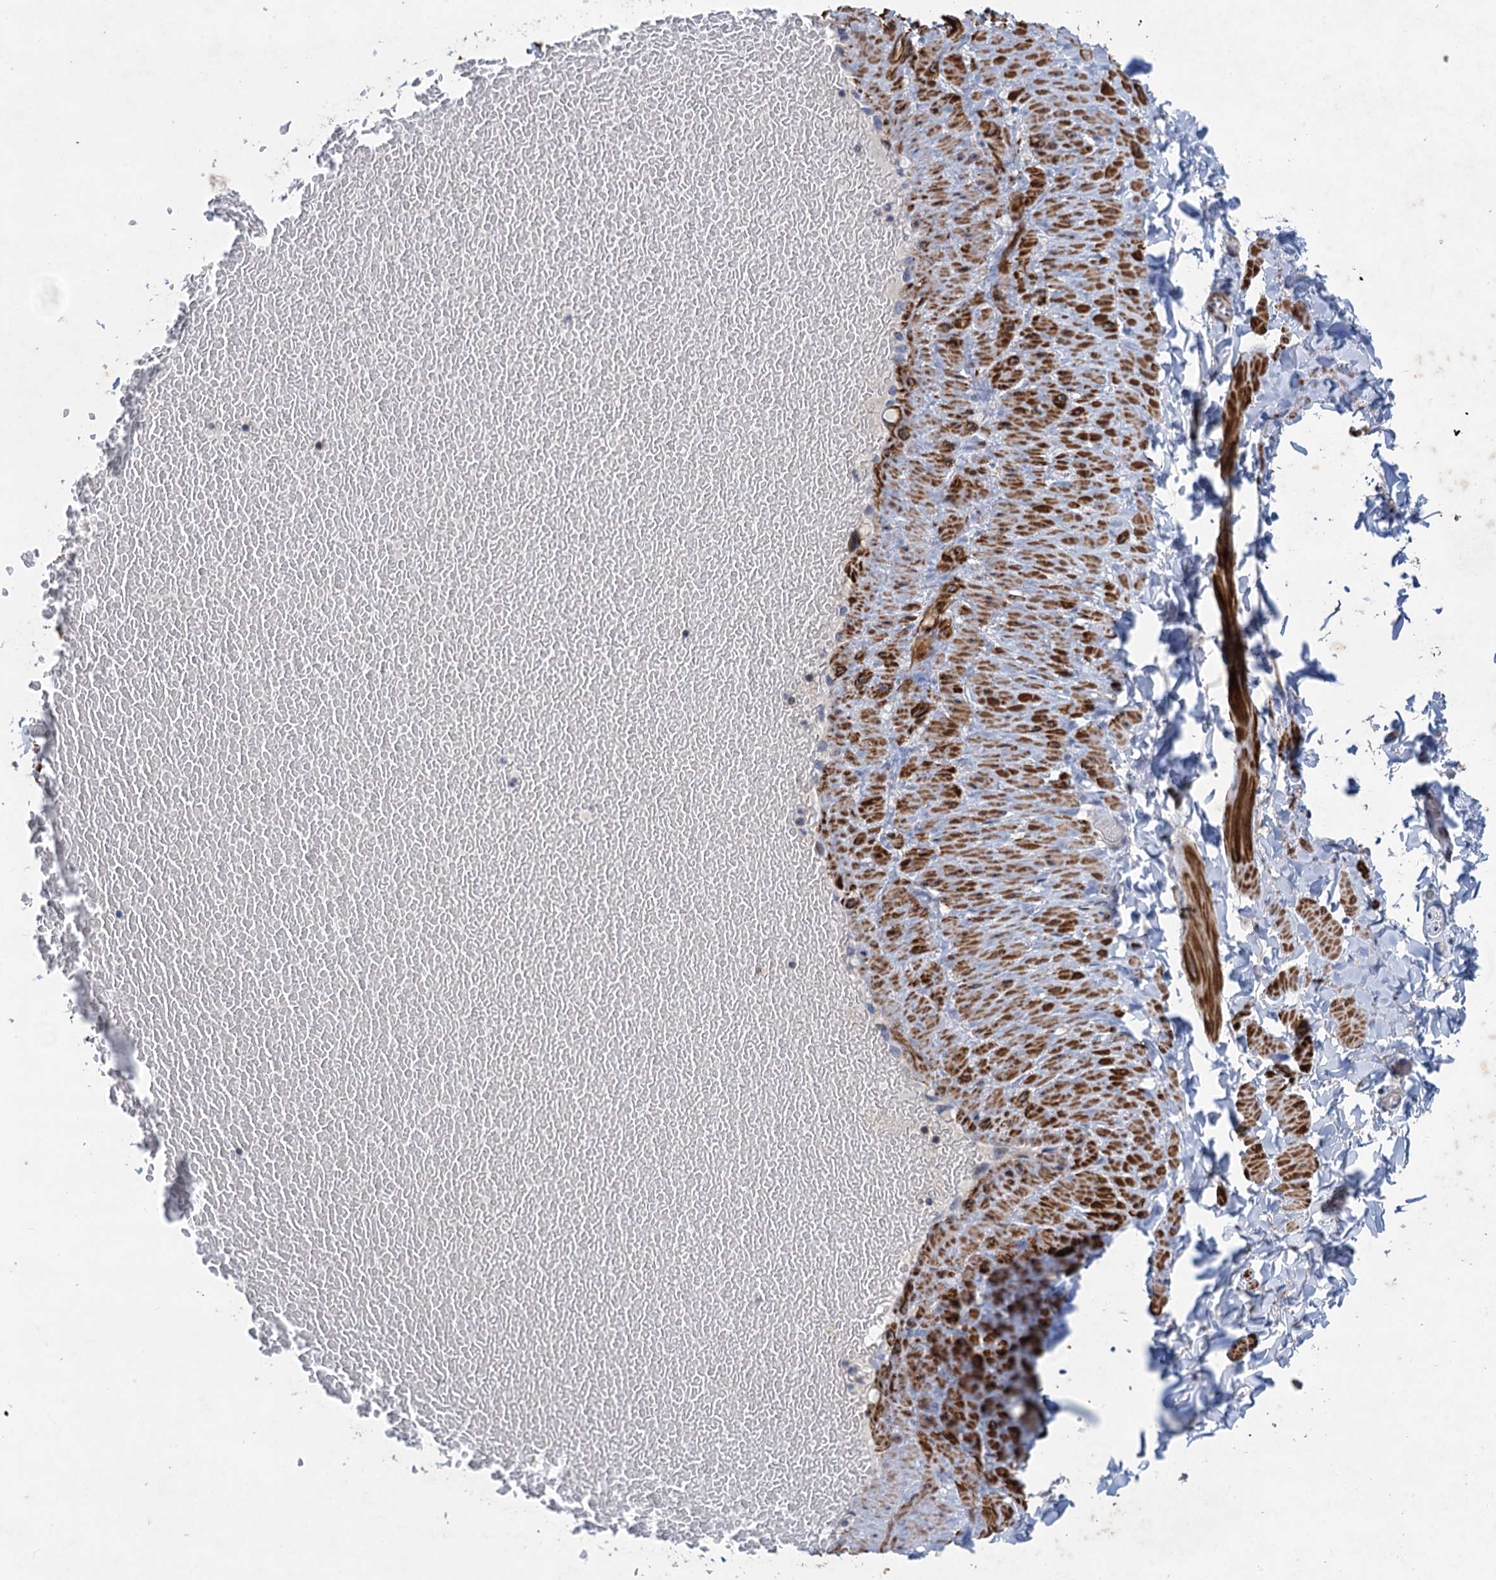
{"staining": {"intensity": "negative", "quantity": "none", "location": "none"}, "tissue": "adipose tissue", "cell_type": "Adipocytes", "image_type": "normal", "snomed": [{"axis": "morphology", "description": "Normal tissue, NOS"}, {"axis": "topography", "description": "Adipose tissue"}, {"axis": "topography", "description": "Vascular tissue"}, {"axis": "topography", "description": "Peripheral nerve tissue"}], "caption": "Immunohistochemistry of normal human adipose tissue reveals no staining in adipocytes.", "gene": "ESYT3", "patient": {"sex": "male", "age": 25}}